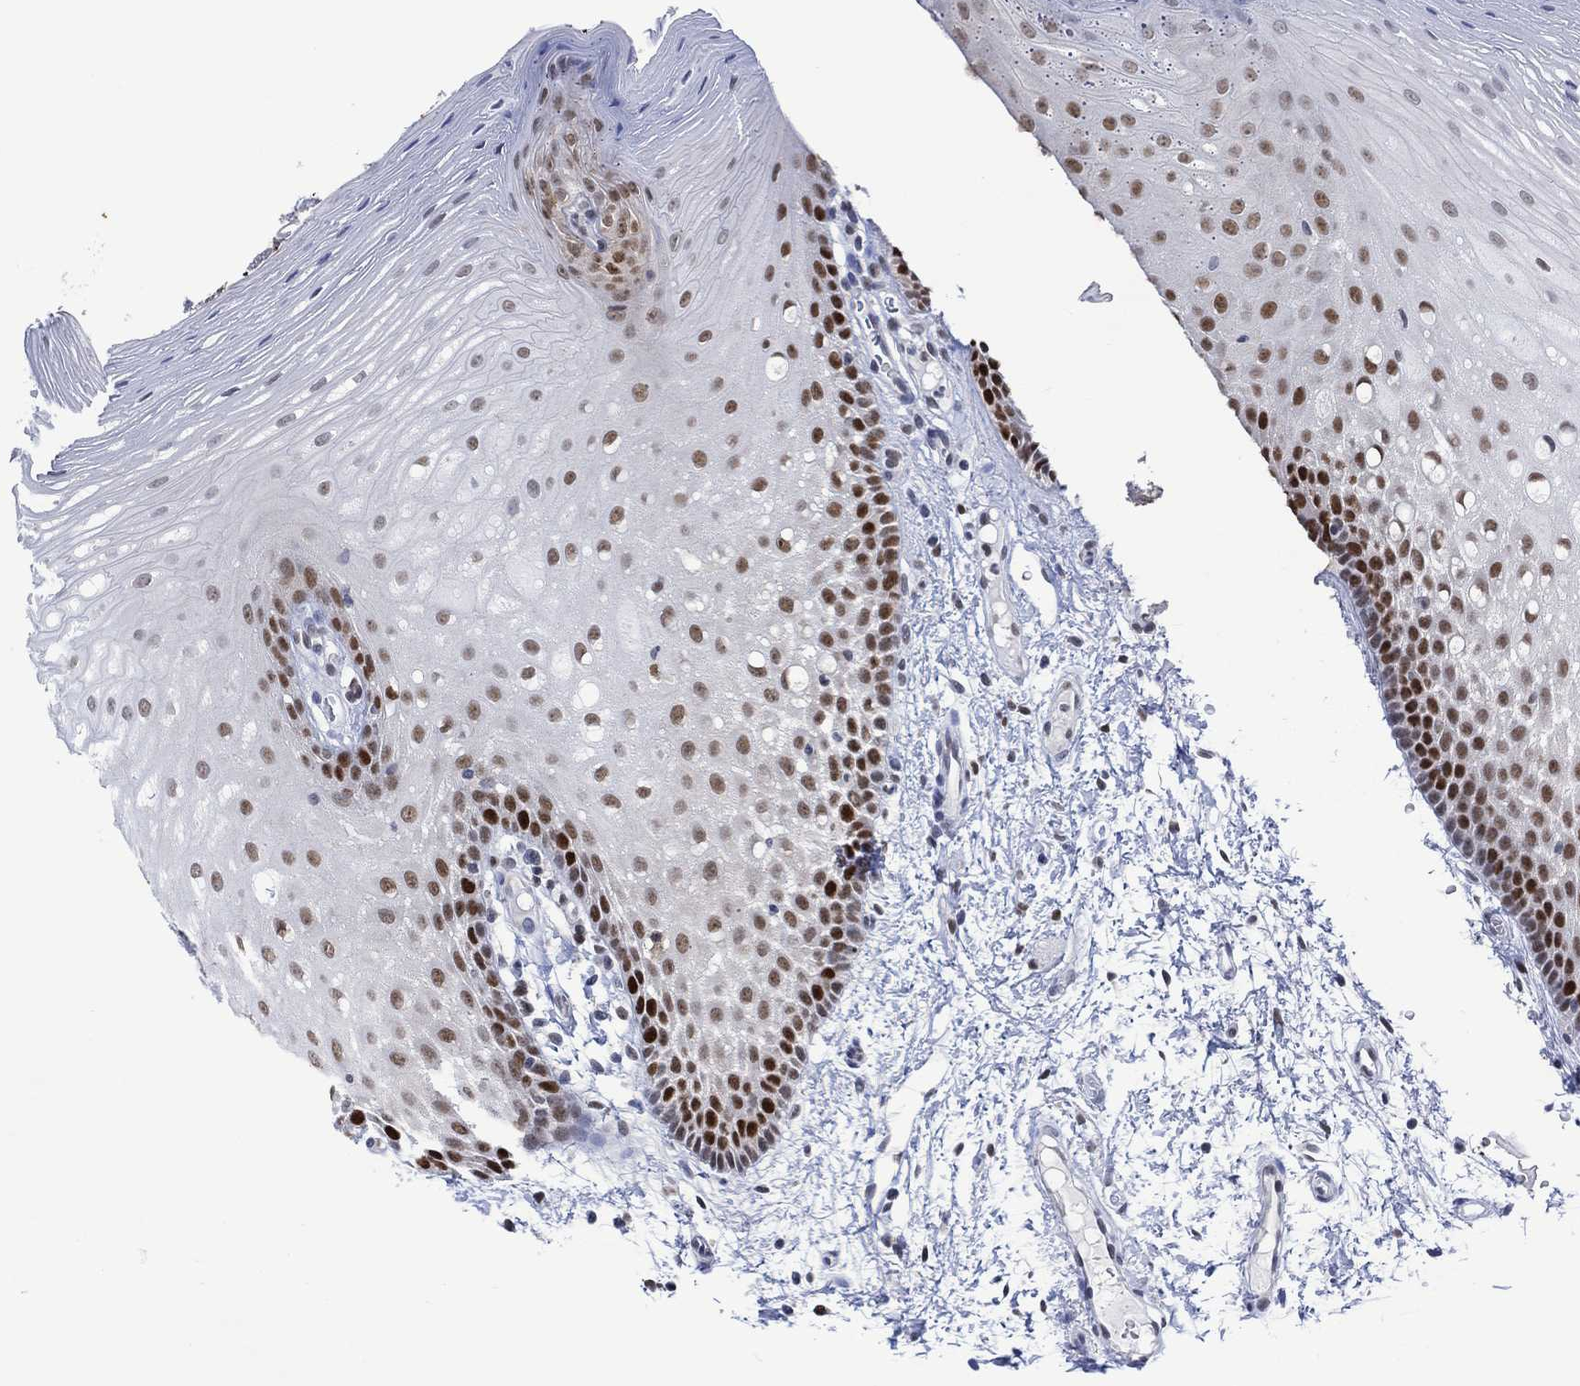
{"staining": {"intensity": "moderate", "quantity": "25%-75%", "location": "nuclear"}, "tissue": "oral mucosa", "cell_type": "Squamous epithelial cells", "image_type": "normal", "snomed": [{"axis": "morphology", "description": "Normal tissue, NOS"}, {"axis": "morphology", "description": "Squamous cell carcinoma, NOS"}, {"axis": "topography", "description": "Oral tissue"}, {"axis": "topography", "description": "Head-Neck"}], "caption": "Oral mucosa stained for a protein (brown) reveals moderate nuclear positive expression in about 25%-75% of squamous epithelial cells.", "gene": "RAD54L2", "patient": {"sex": "male", "age": 69}}